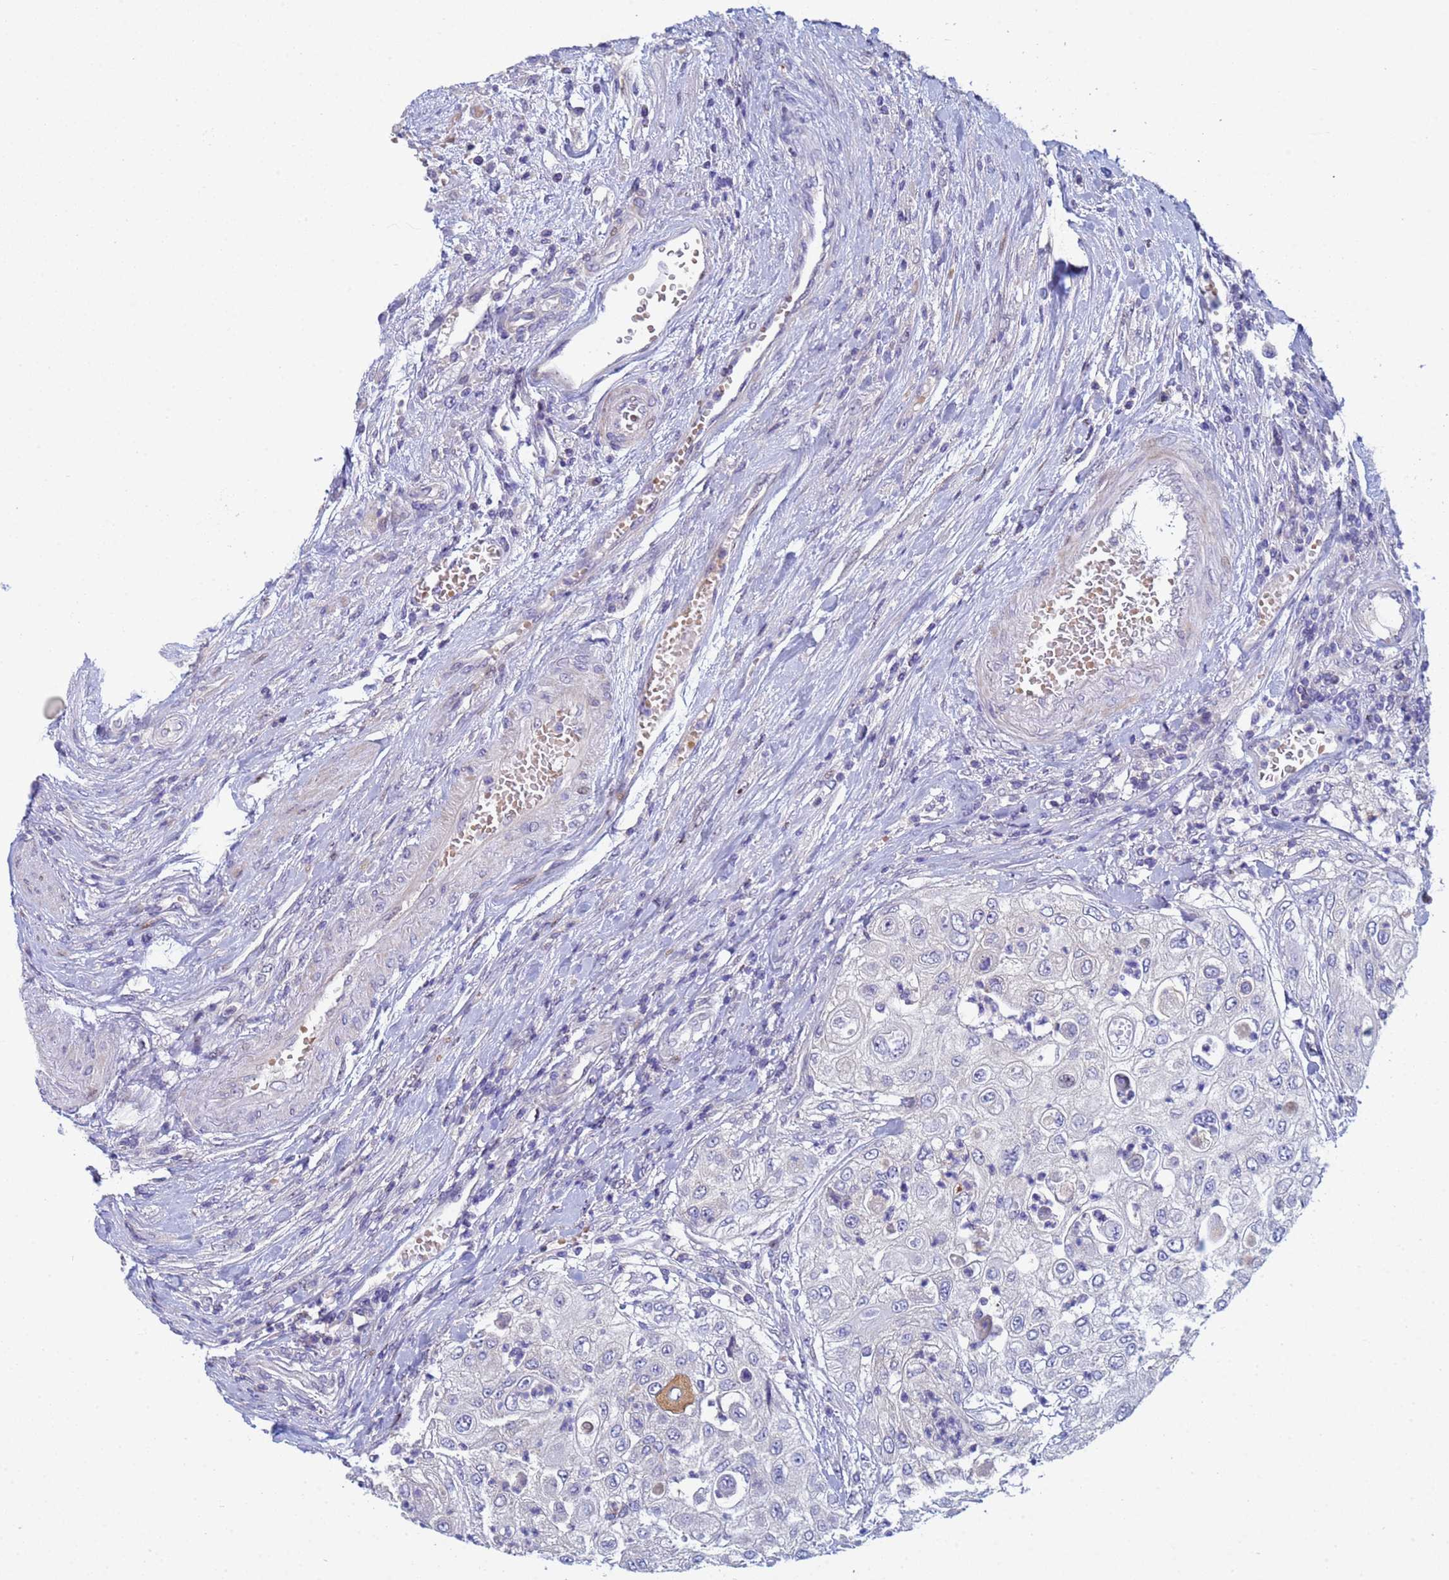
{"staining": {"intensity": "negative", "quantity": "none", "location": "none"}, "tissue": "urothelial cancer", "cell_type": "Tumor cells", "image_type": "cancer", "snomed": [{"axis": "morphology", "description": "Urothelial carcinoma, High grade"}, {"axis": "topography", "description": "Urinary bladder"}], "caption": "Micrograph shows no protein positivity in tumor cells of urothelial cancer tissue. The staining is performed using DAB brown chromogen with nuclei counter-stained in using hematoxylin.", "gene": "PPP6R1", "patient": {"sex": "female", "age": 79}}